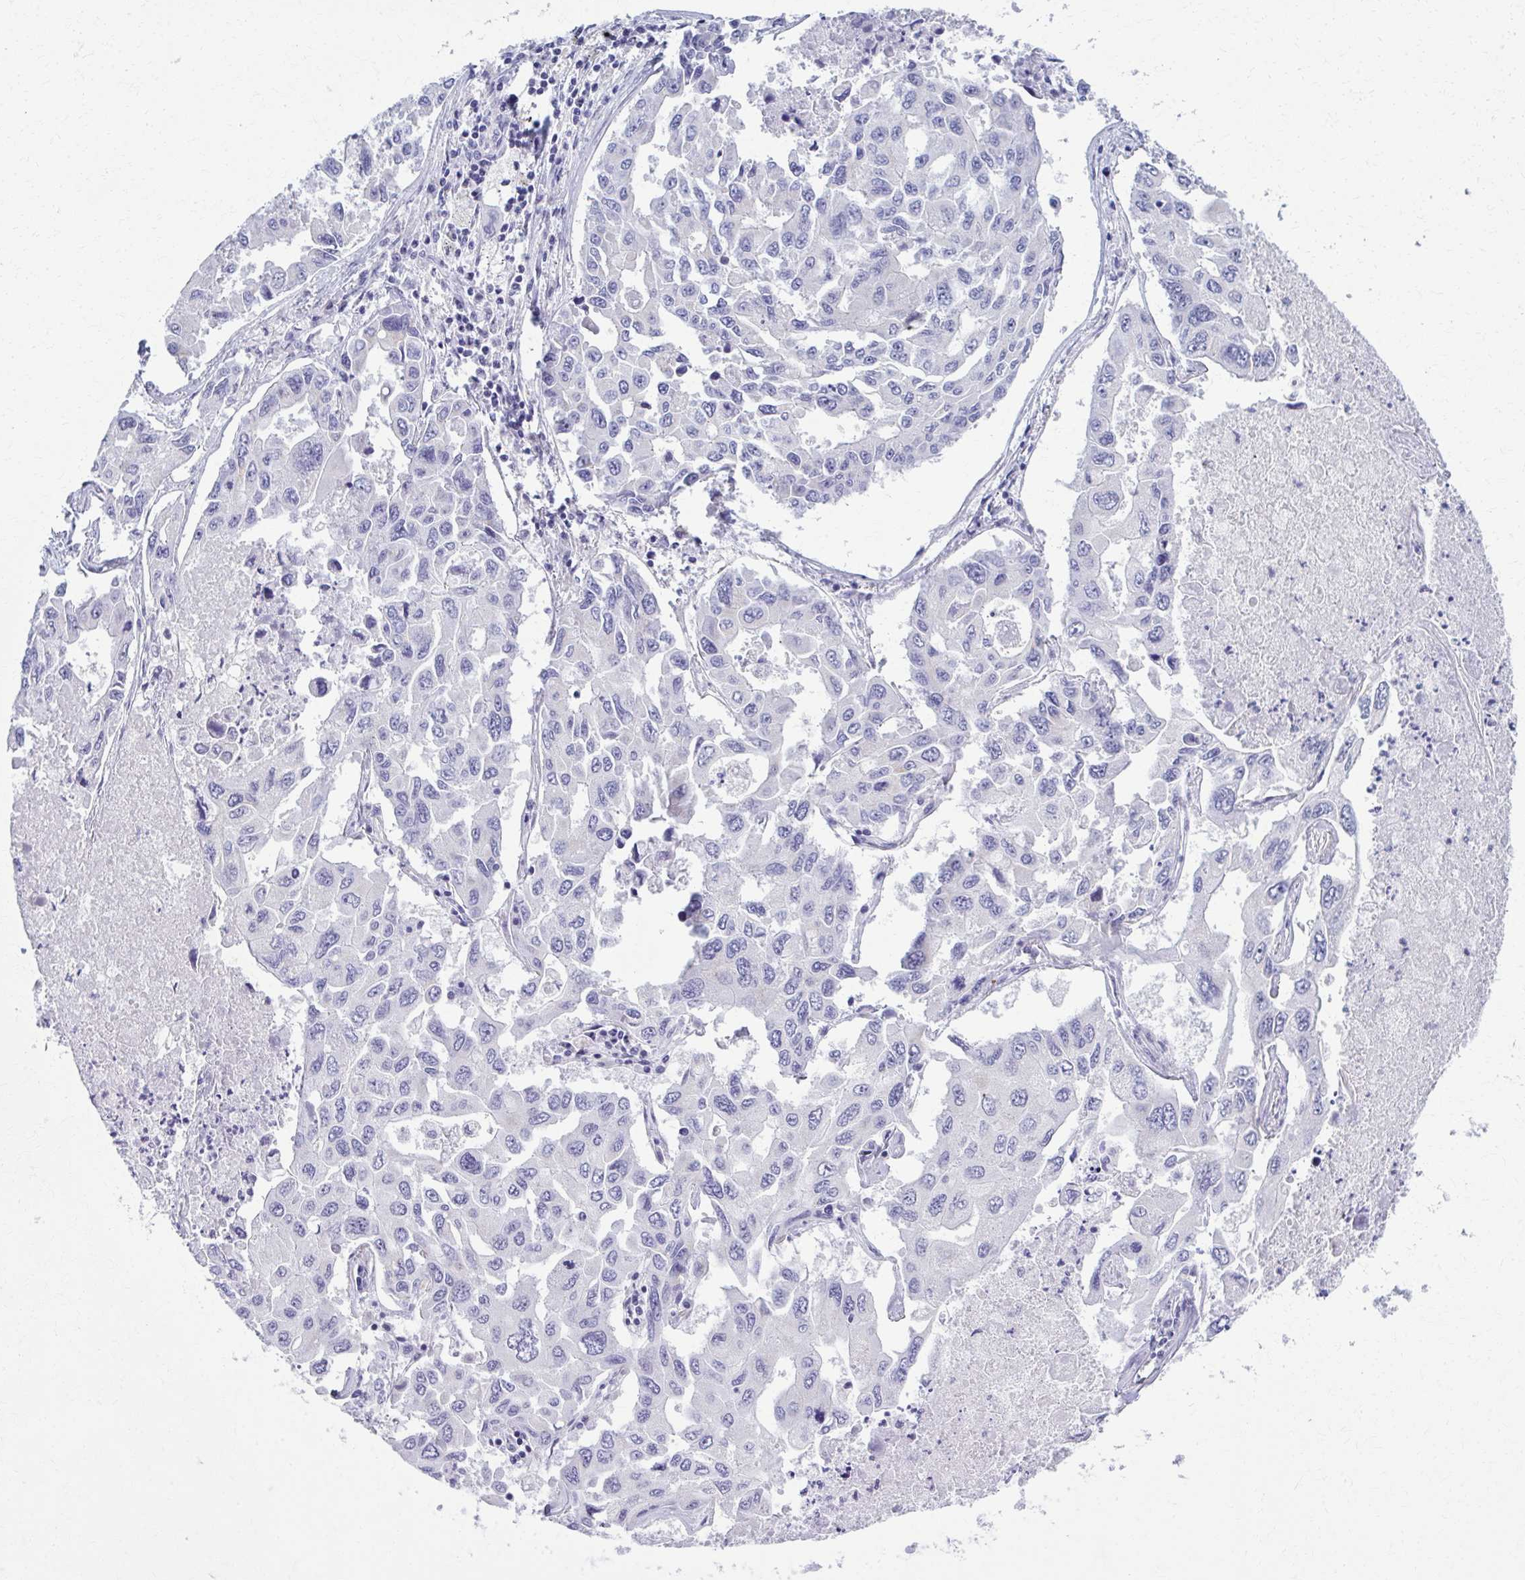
{"staining": {"intensity": "negative", "quantity": "none", "location": "none"}, "tissue": "lung cancer", "cell_type": "Tumor cells", "image_type": "cancer", "snomed": [{"axis": "morphology", "description": "Adenocarcinoma, NOS"}, {"axis": "topography", "description": "Lung"}], "caption": "Immunohistochemical staining of human lung cancer exhibits no significant staining in tumor cells. (DAB (3,3'-diaminobenzidine) immunohistochemistry, high magnification).", "gene": "SCLY", "patient": {"sex": "male", "age": 64}}